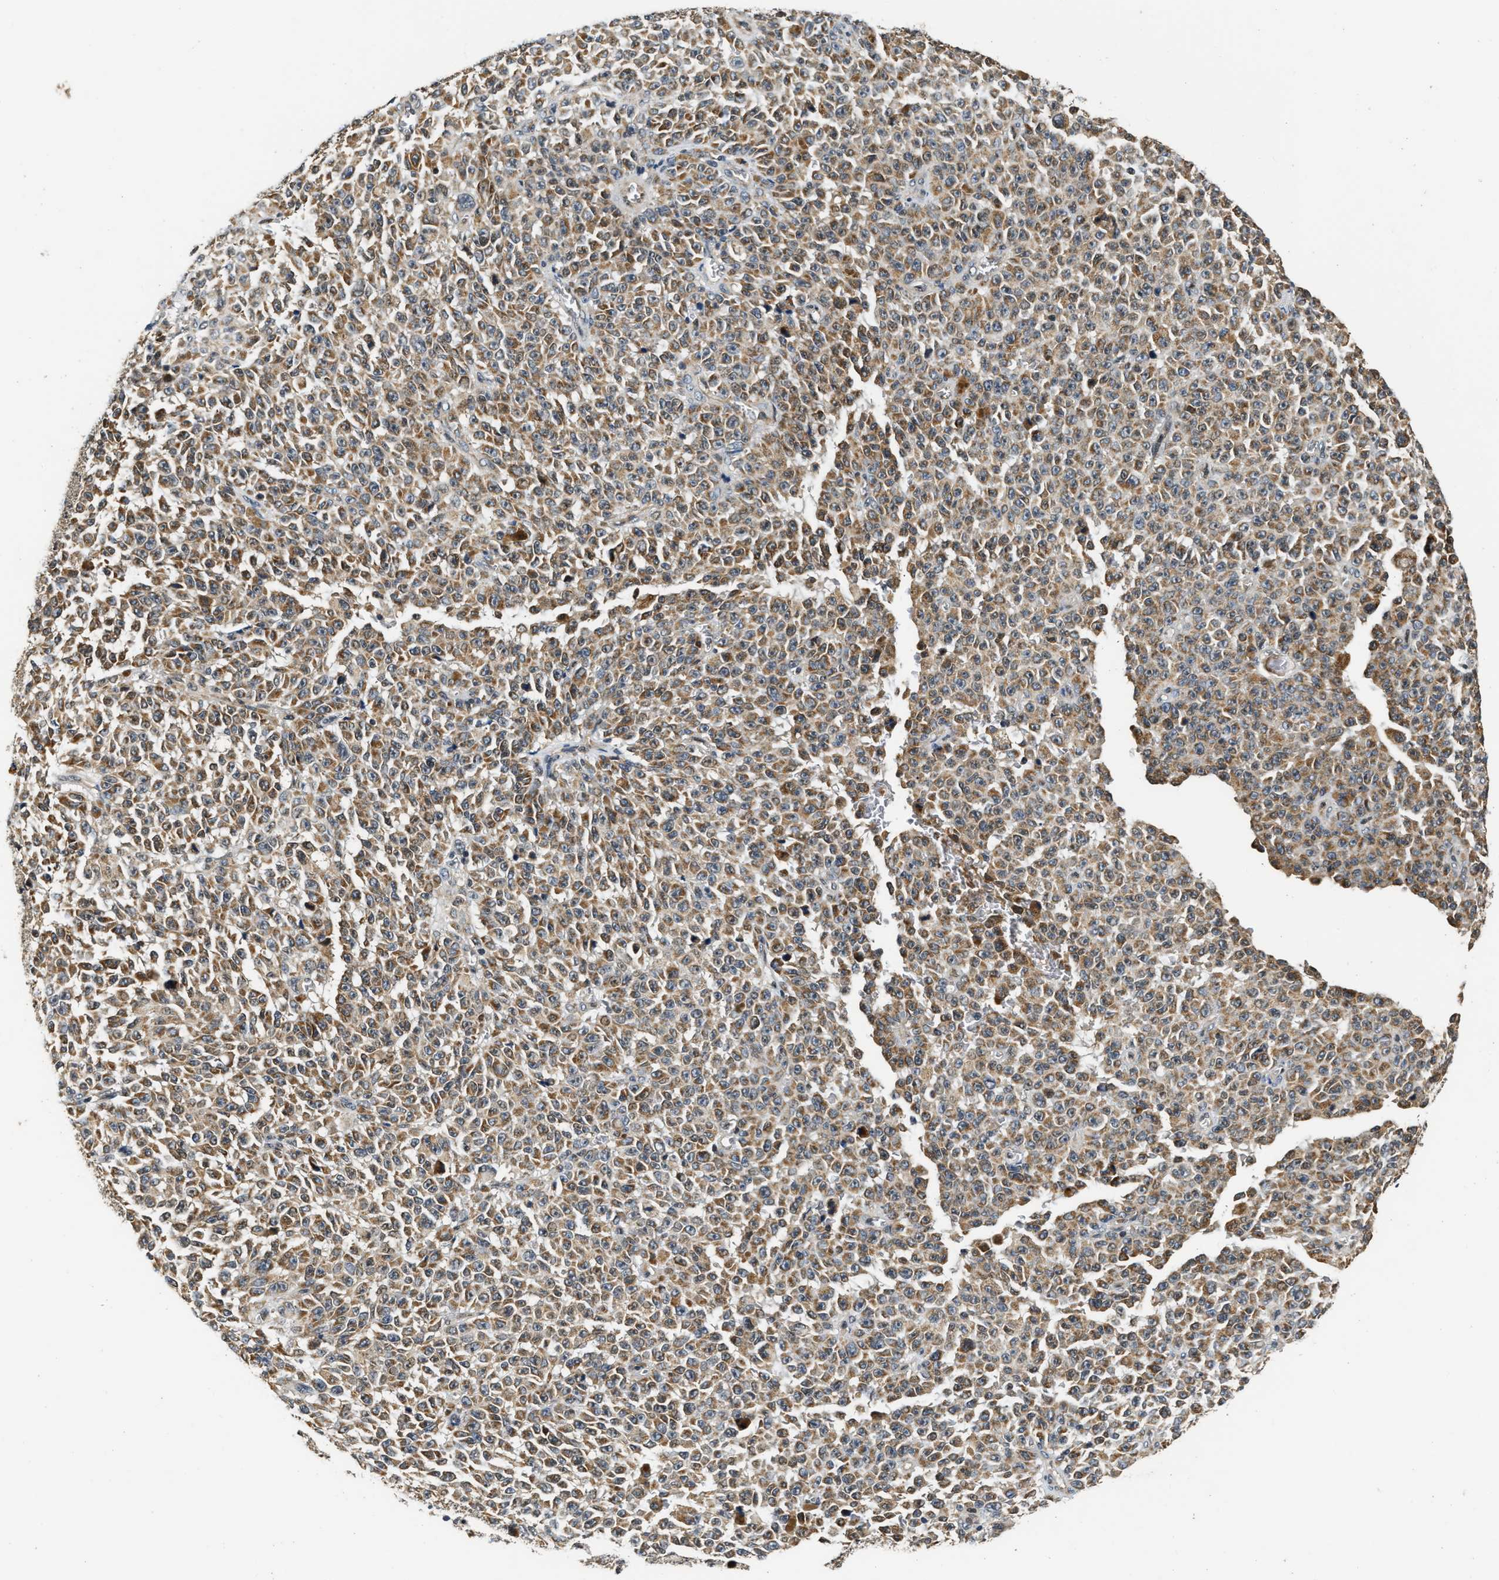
{"staining": {"intensity": "moderate", "quantity": ">75%", "location": "cytoplasmic/membranous"}, "tissue": "melanoma", "cell_type": "Tumor cells", "image_type": "cancer", "snomed": [{"axis": "morphology", "description": "Malignant melanoma, NOS"}, {"axis": "topography", "description": "Skin"}], "caption": "Immunohistochemistry (IHC) (DAB (3,3'-diaminobenzidine)) staining of human melanoma shows moderate cytoplasmic/membranous protein staining in approximately >75% of tumor cells.", "gene": "EXTL2", "patient": {"sex": "female", "age": 82}}